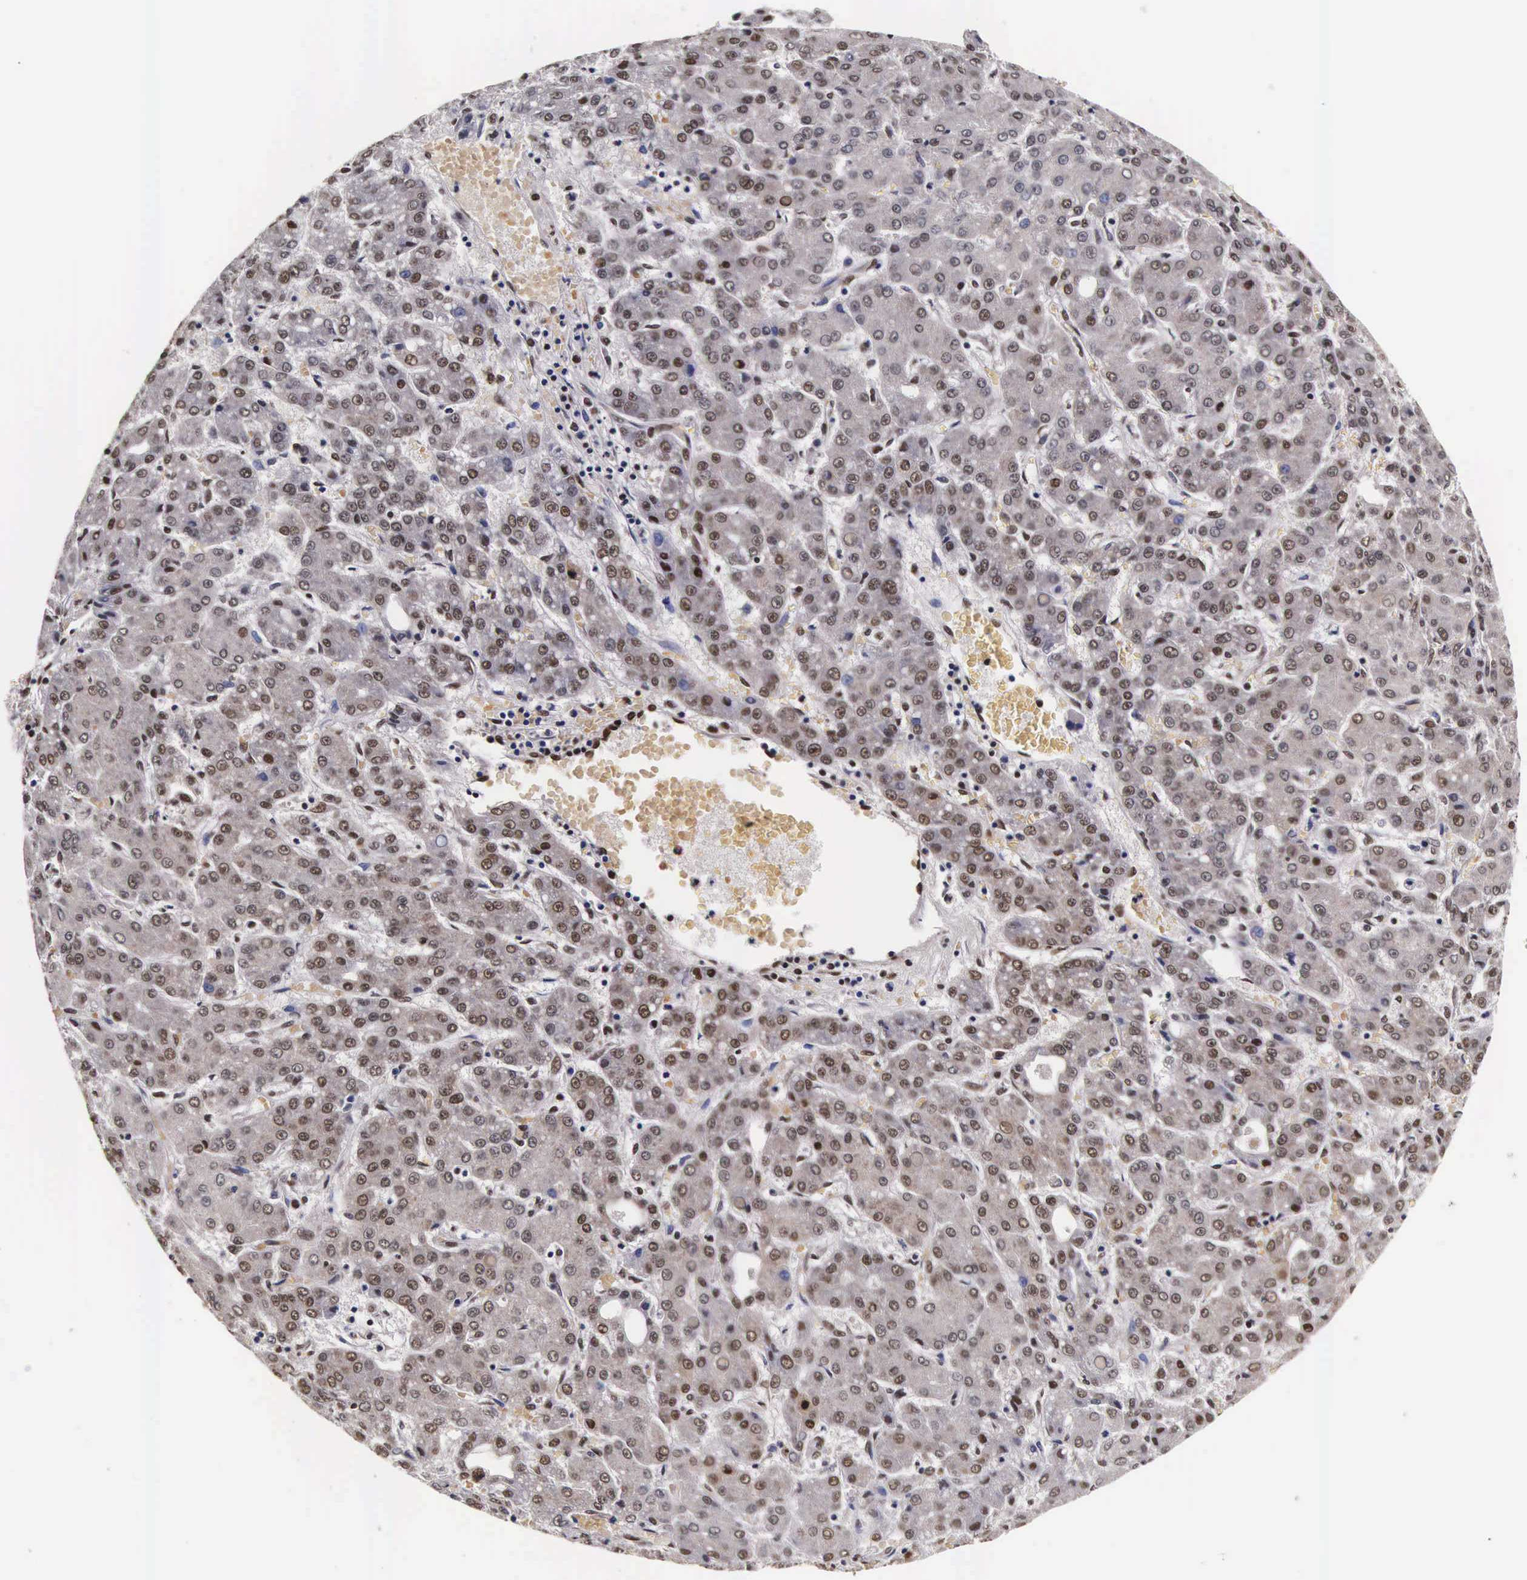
{"staining": {"intensity": "moderate", "quantity": ">75%", "location": "nuclear"}, "tissue": "liver cancer", "cell_type": "Tumor cells", "image_type": "cancer", "snomed": [{"axis": "morphology", "description": "Carcinoma, Hepatocellular, NOS"}, {"axis": "topography", "description": "Liver"}], "caption": "Human liver hepatocellular carcinoma stained for a protein (brown) demonstrates moderate nuclear positive staining in approximately >75% of tumor cells.", "gene": "PABPN1", "patient": {"sex": "male", "age": 69}}